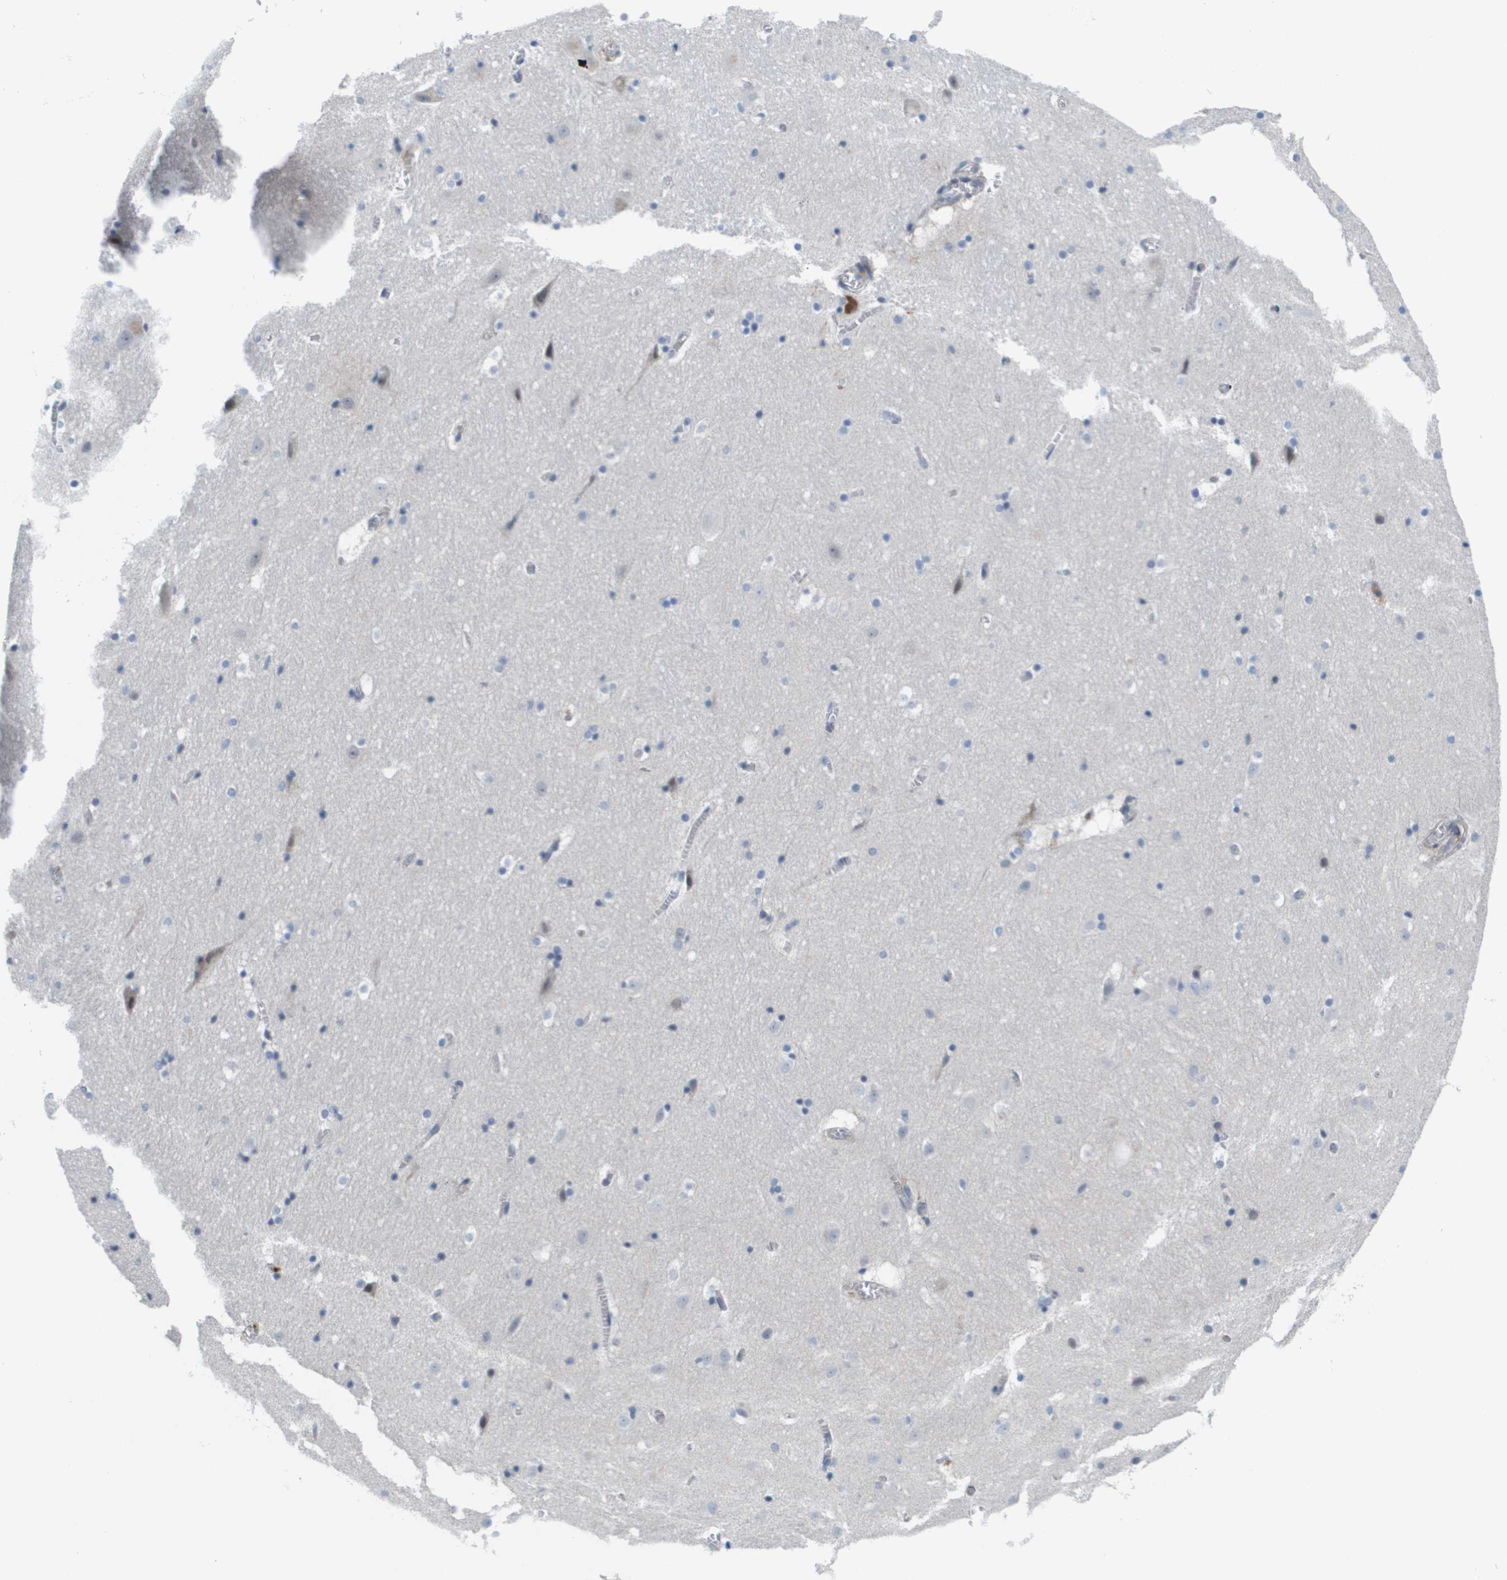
{"staining": {"intensity": "moderate", "quantity": "<25%", "location": "cytoplasmic/membranous"}, "tissue": "hippocampus", "cell_type": "Glial cells", "image_type": "normal", "snomed": [{"axis": "morphology", "description": "Normal tissue, NOS"}, {"axis": "topography", "description": "Hippocampus"}], "caption": "Immunohistochemistry (IHC) image of benign hippocampus: hippocampus stained using IHC reveals low levels of moderate protein expression localized specifically in the cytoplasmic/membranous of glial cells, appearing as a cytoplasmic/membranous brown color.", "gene": "MARCHF8", "patient": {"sex": "male", "age": 45}}